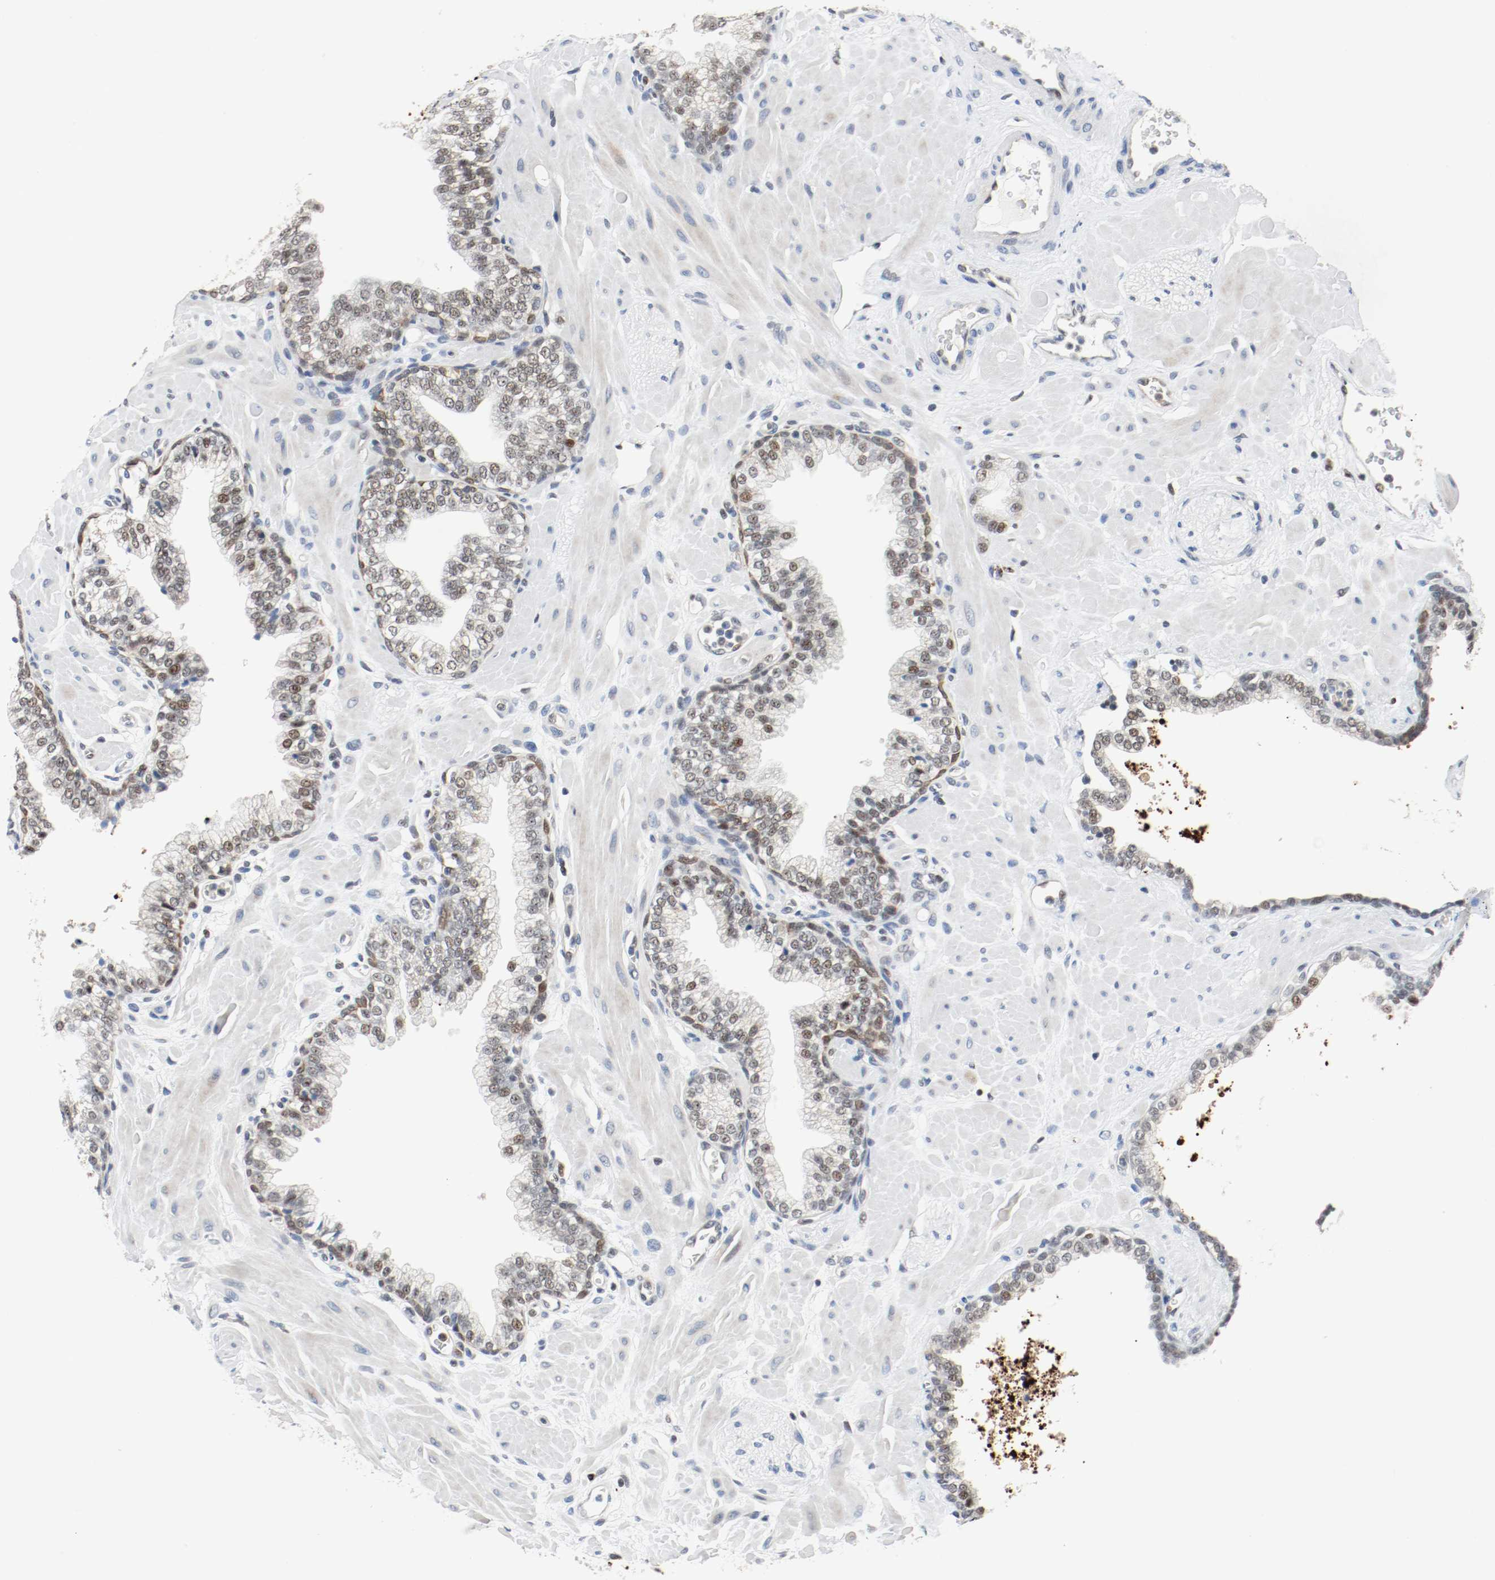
{"staining": {"intensity": "weak", "quantity": "25%-75%", "location": "nuclear"}, "tissue": "prostate", "cell_type": "Glandular cells", "image_type": "normal", "snomed": [{"axis": "morphology", "description": "Normal tissue, NOS"}, {"axis": "topography", "description": "Prostate"}], "caption": "The histopathology image demonstrates immunohistochemical staining of normal prostate. There is weak nuclear staining is appreciated in about 25%-75% of glandular cells. (brown staining indicates protein expression, while blue staining denotes nuclei).", "gene": "ASH1L", "patient": {"sex": "male", "age": 60}}